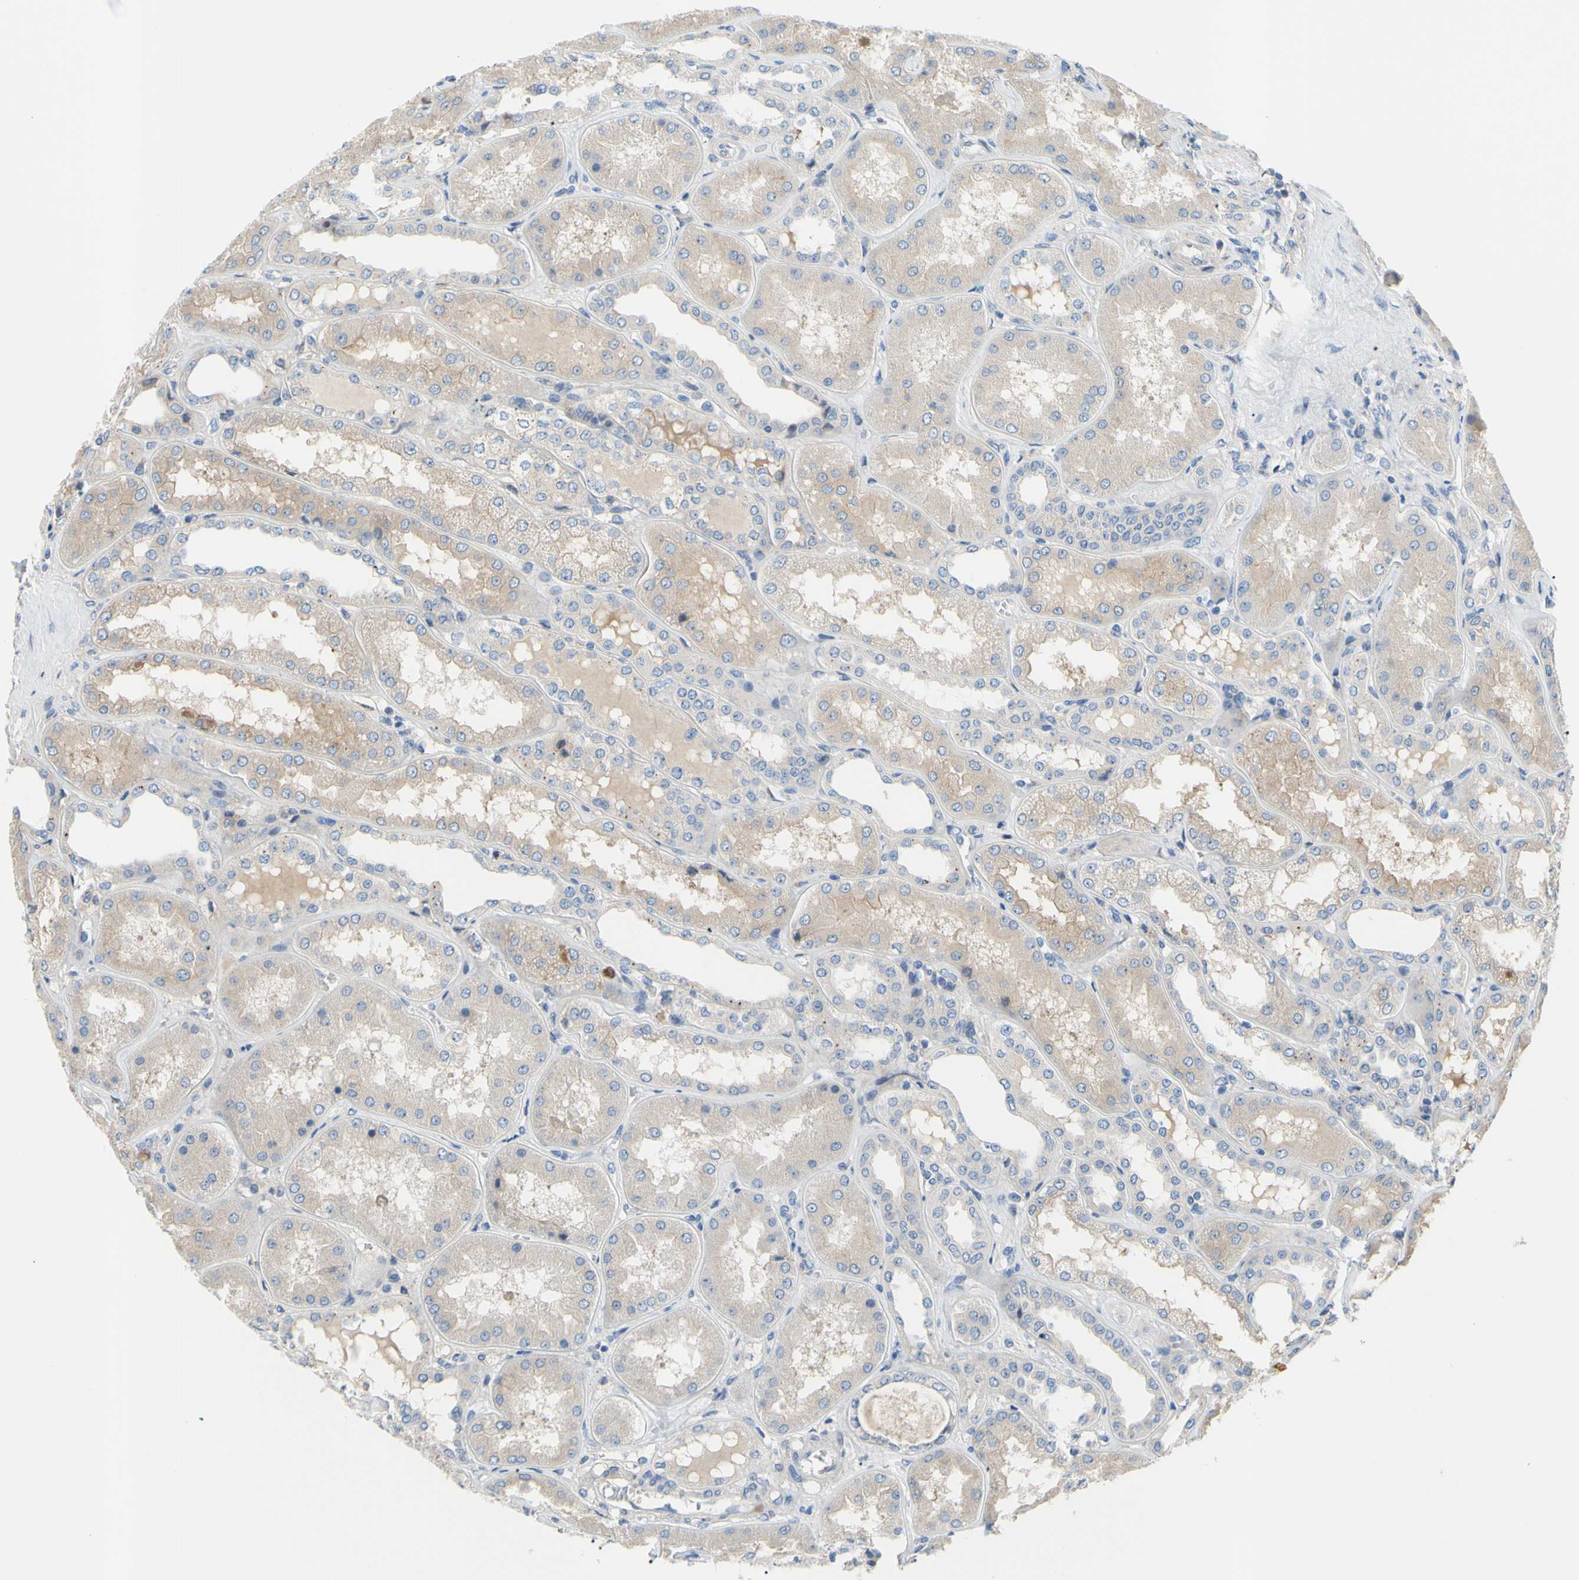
{"staining": {"intensity": "negative", "quantity": "none", "location": "none"}, "tissue": "kidney", "cell_type": "Cells in glomeruli", "image_type": "normal", "snomed": [{"axis": "morphology", "description": "Normal tissue, NOS"}, {"axis": "topography", "description": "Kidney"}], "caption": "An image of human kidney is negative for staining in cells in glomeruli. (DAB (3,3'-diaminobenzidine) immunohistochemistry visualized using brightfield microscopy, high magnification).", "gene": "TMEM59L", "patient": {"sex": "female", "age": 56}}